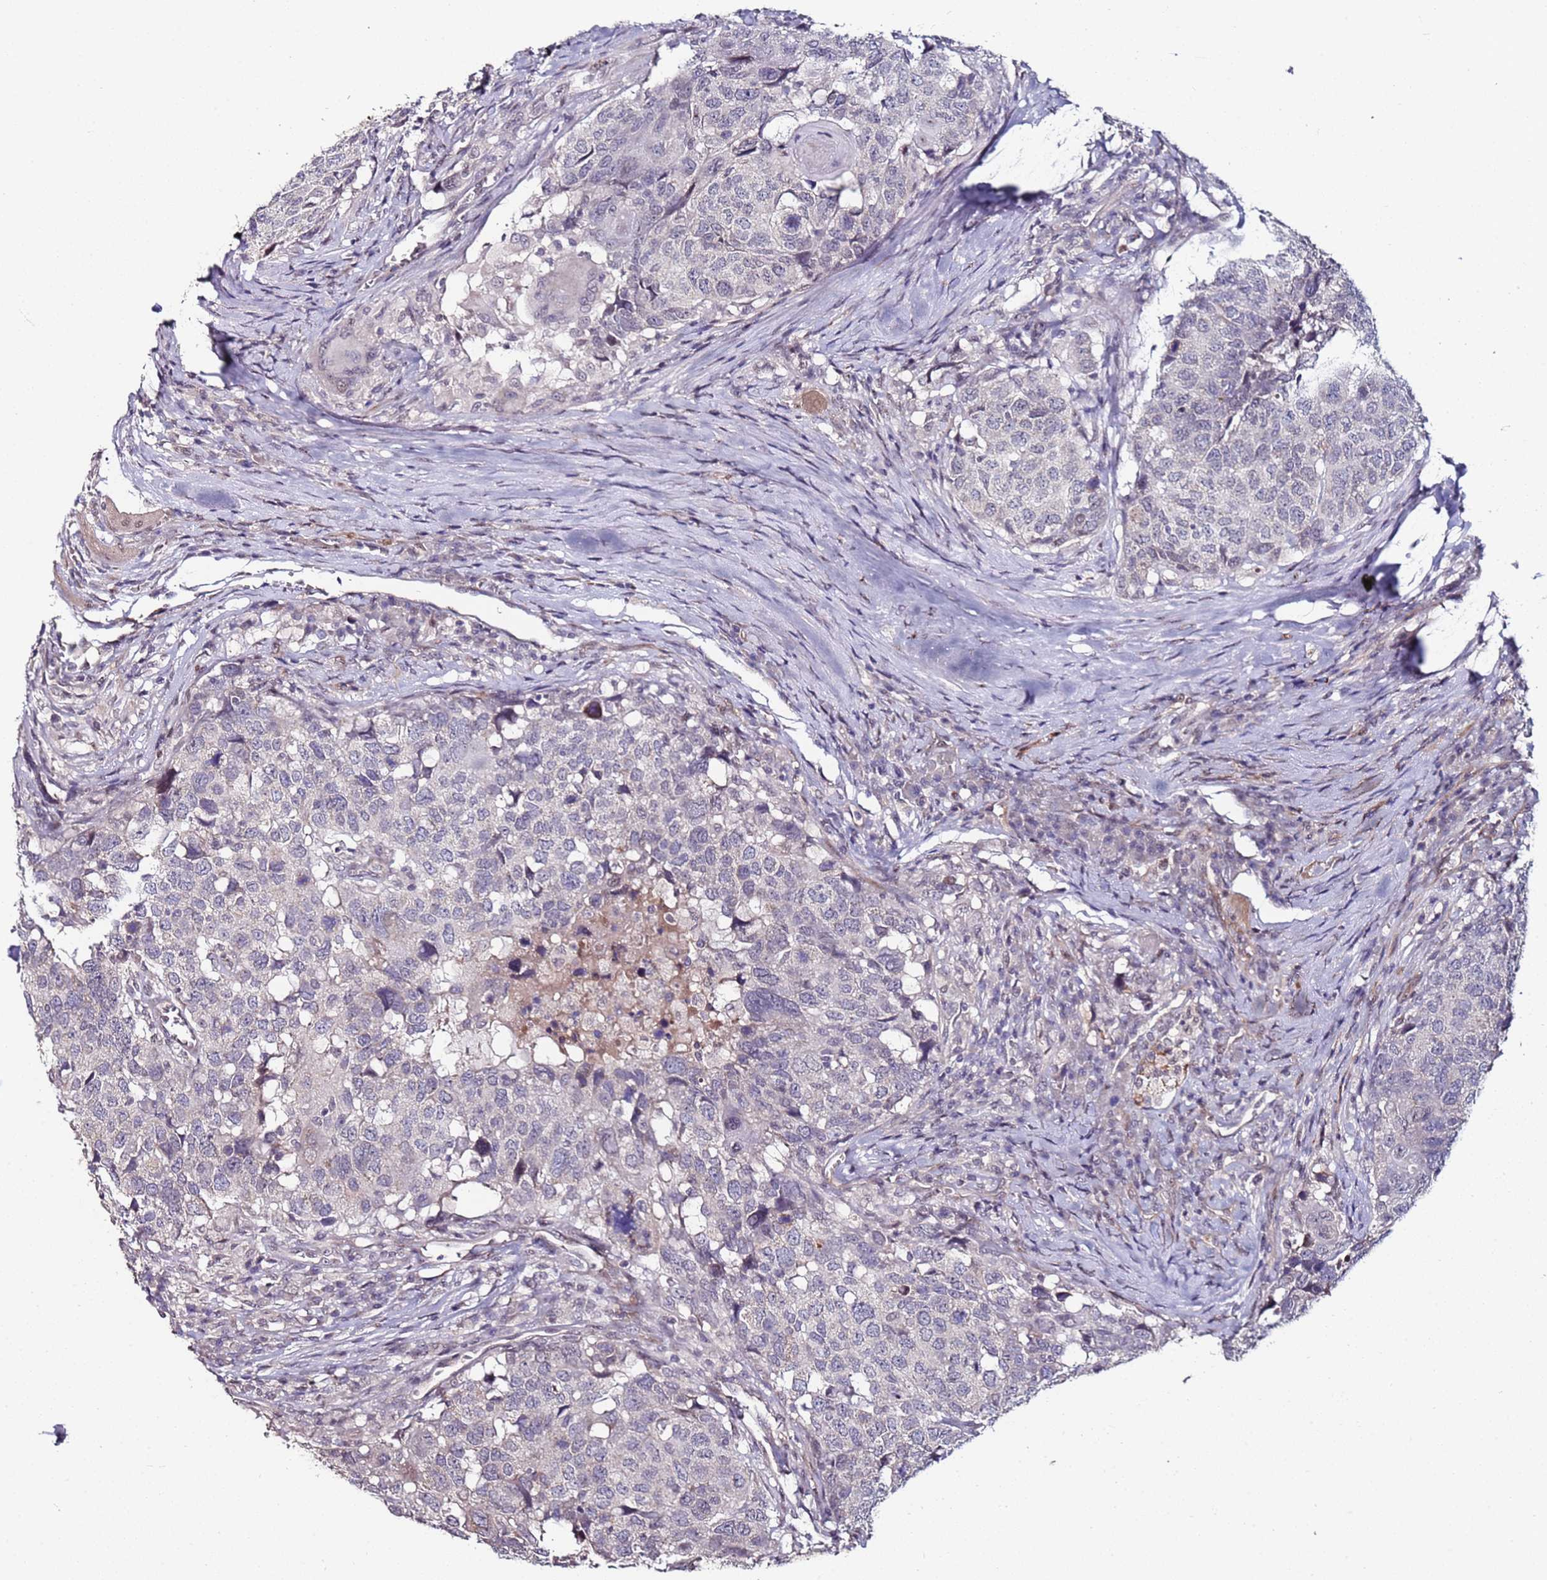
{"staining": {"intensity": "negative", "quantity": "none", "location": "none"}, "tissue": "head and neck cancer", "cell_type": "Tumor cells", "image_type": "cancer", "snomed": [{"axis": "morphology", "description": "Squamous cell carcinoma, NOS"}, {"axis": "topography", "description": "Head-Neck"}], "caption": "An immunohistochemistry histopathology image of head and neck squamous cell carcinoma is shown. There is no staining in tumor cells of head and neck squamous cell carcinoma.", "gene": "DUSP28", "patient": {"sex": "male", "age": 66}}